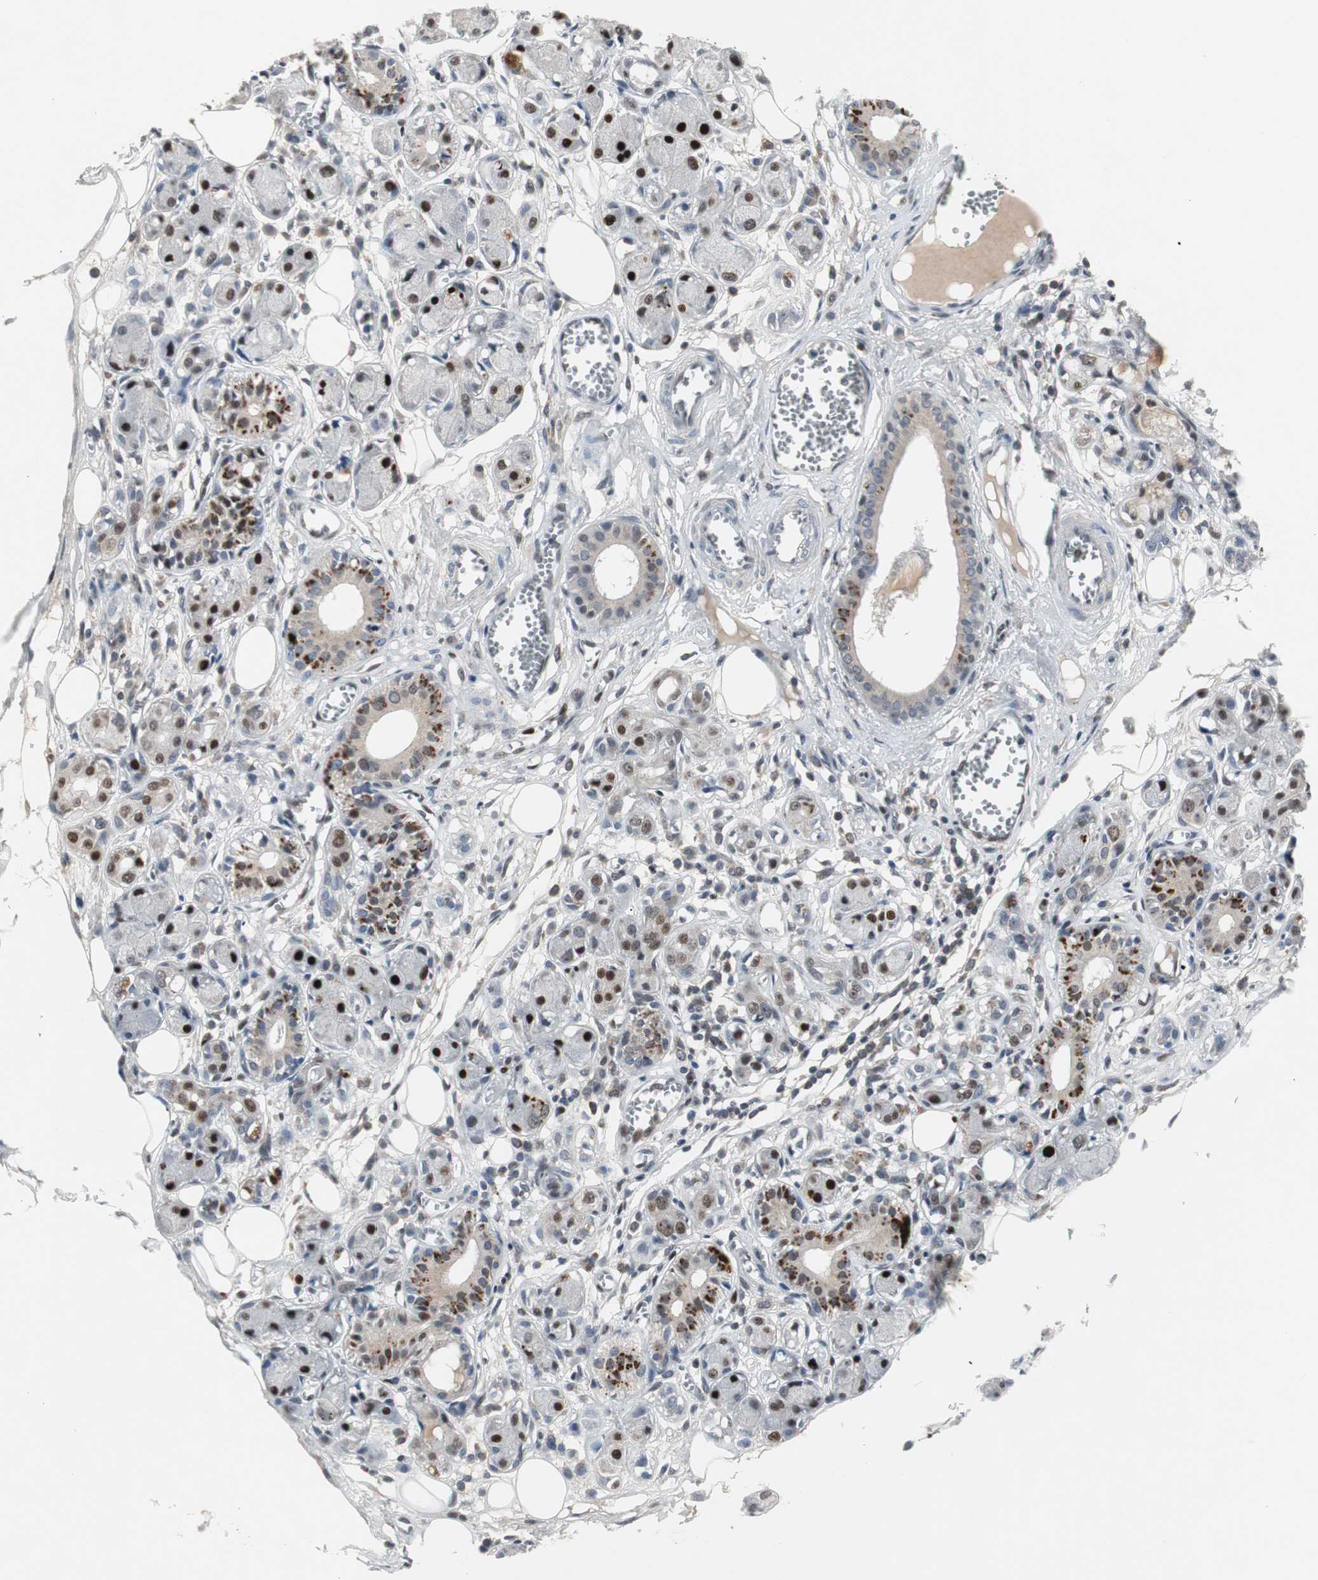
{"staining": {"intensity": "moderate", "quantity": ">75%", "location": "cytoplasmic/membranous"}, "tissue": "adipose tissue", "cell_type": "Adipocytes", "image_type": "normal", "snomed": [{"axis": "morphology", "description": "Normal tissue, NOS"}, {"axis": "morphology", "description": "Inflammation, NOS"}, {"axis": "topography", "description": "Vascular tissue"}, {"axis": "topography", "description": "Salivary gland"}], "caption": "Adipocytes reveal medium levels of moderate cytoplasmic/membranous staining in approximately >75% of cells in unremarkable adipose tissue. (Brightfield microscopy of DAB IHC at high magnification).", "gene": "GRK2", "patient": {"sex": "female", "age": 75}}